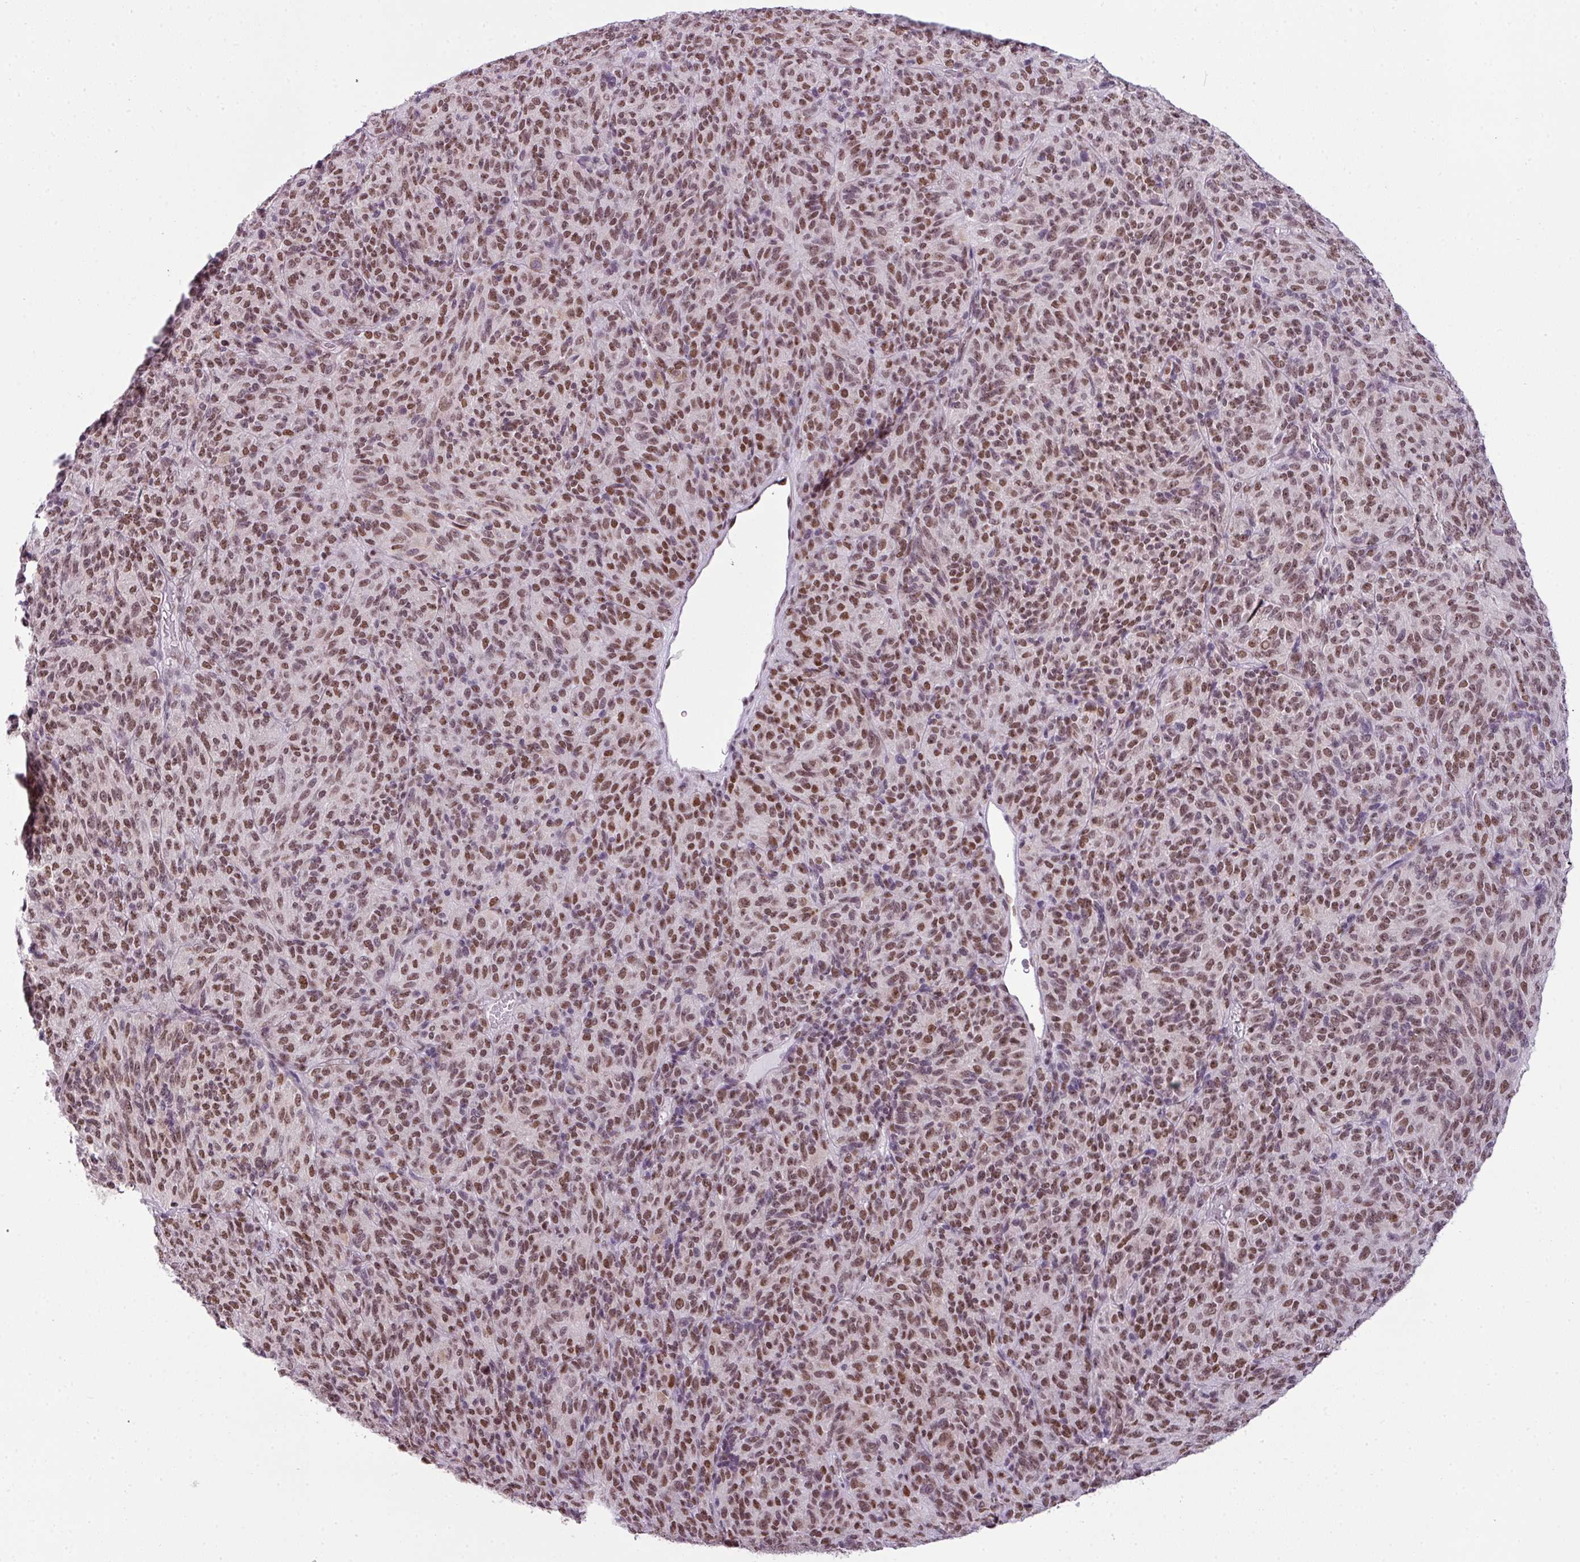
{"staining": {"intensity": "weak", "quantity": ">75%", "location": "nuclear"}, "tissue": "melanoma", "cell_type": "Tumor cells", "image_type": "cancer", "snomed": [{"axis": "morphology", "description": "Malignant melanoma, Metastatic site"}, {"axis": "topography", "description": "Brain"}], "caption": "Brown immunohistochemical staining in human malignant melanoma (metastatic site) displays weak nuclear expression in about >75% of tumor cells.", "gene": "ARL6IP4", "patient": {"sex": "female", "age": 56}}